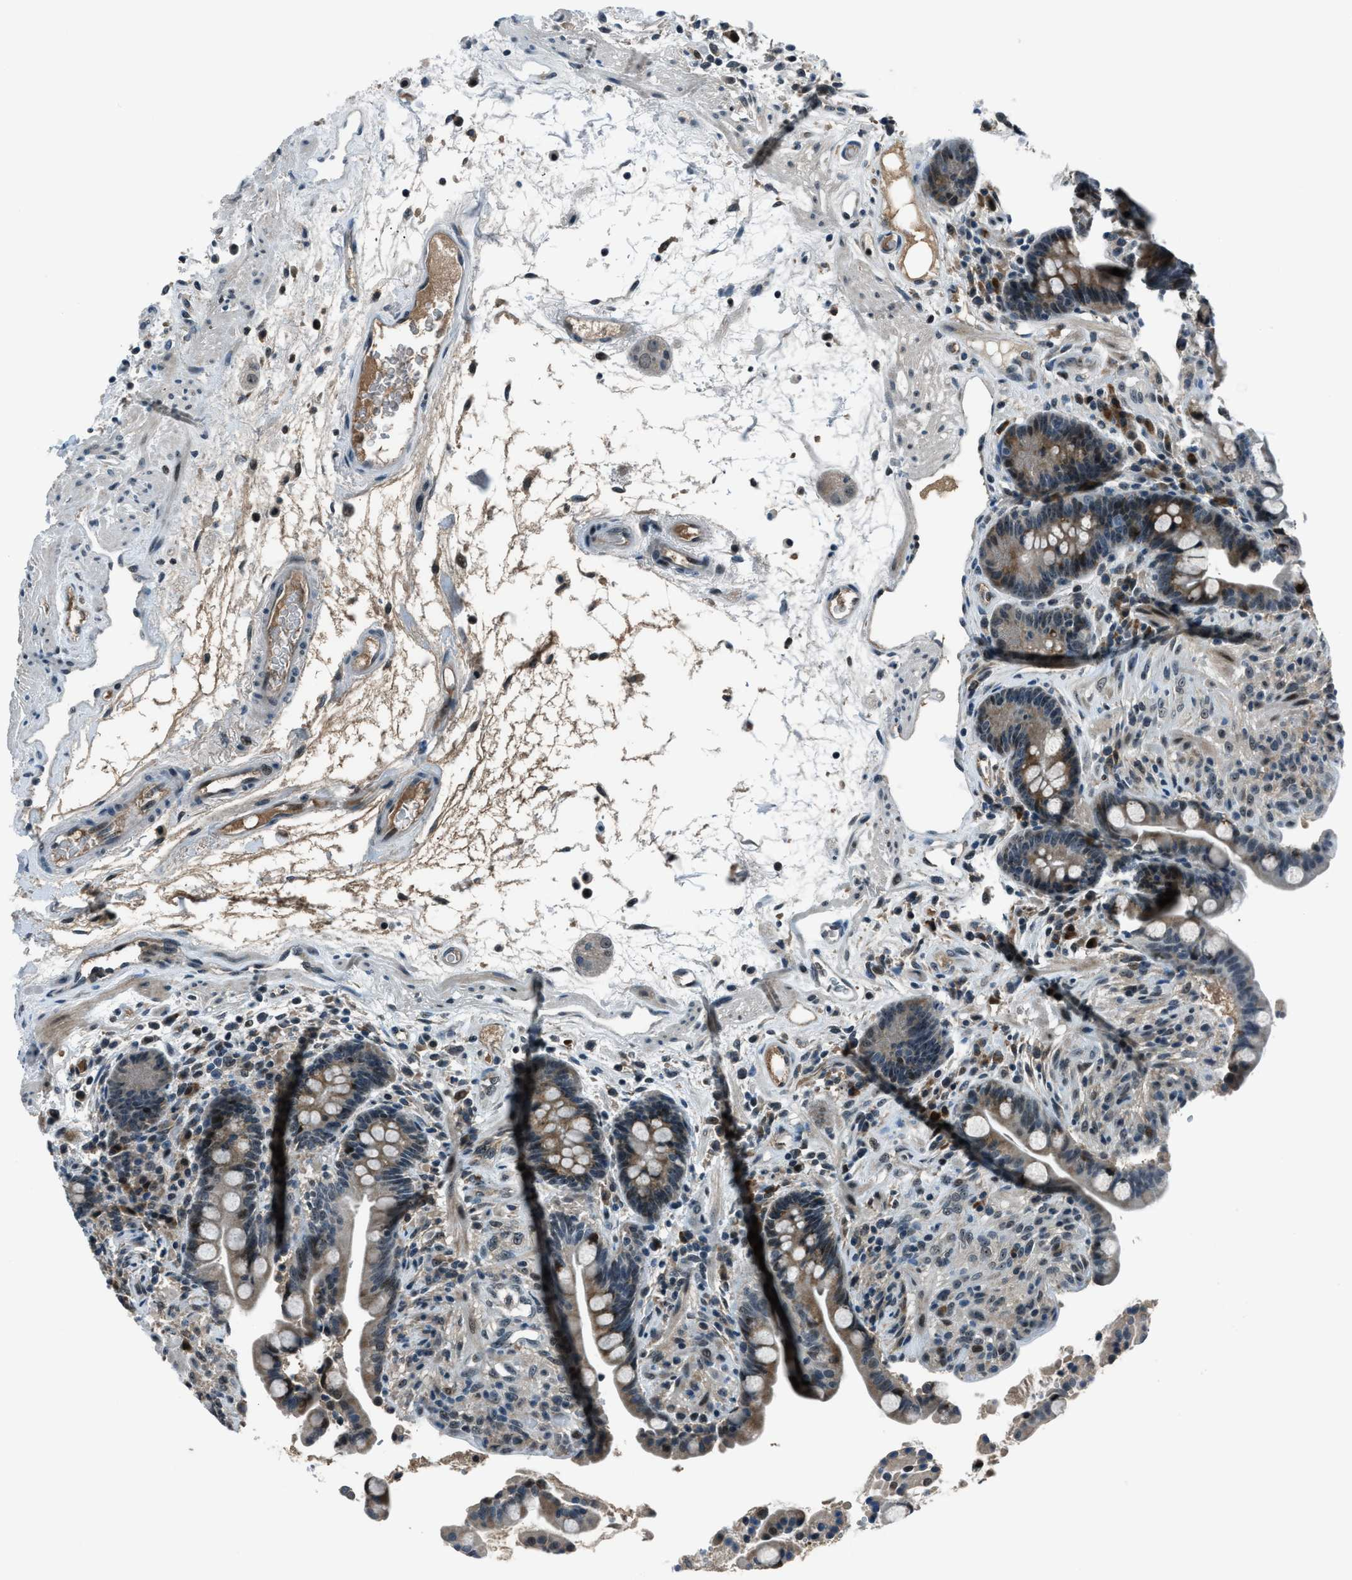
{"staining": {"intensity": "negative", "quantity": "none", "location": "none"}, "tissue": "colon", "cell_type": "Endothelial cells", "image_type": "normal", "snomed": [{"axis": "morphology", "description": "Normal tissue, NOS"}, {"axis": "topography", "description": "Colon"}], "caption": "Immunohistochemical staining of normal human colon demonstrates no significant staining in endothelial cells. The staining is performed using DAB (3,3'-diaminobenzidine) brown chromogen with nuclei counter-stained in using hematoxylin.", "gene": "ACTL9", "patient": {"sex": "male", "age": 73}}